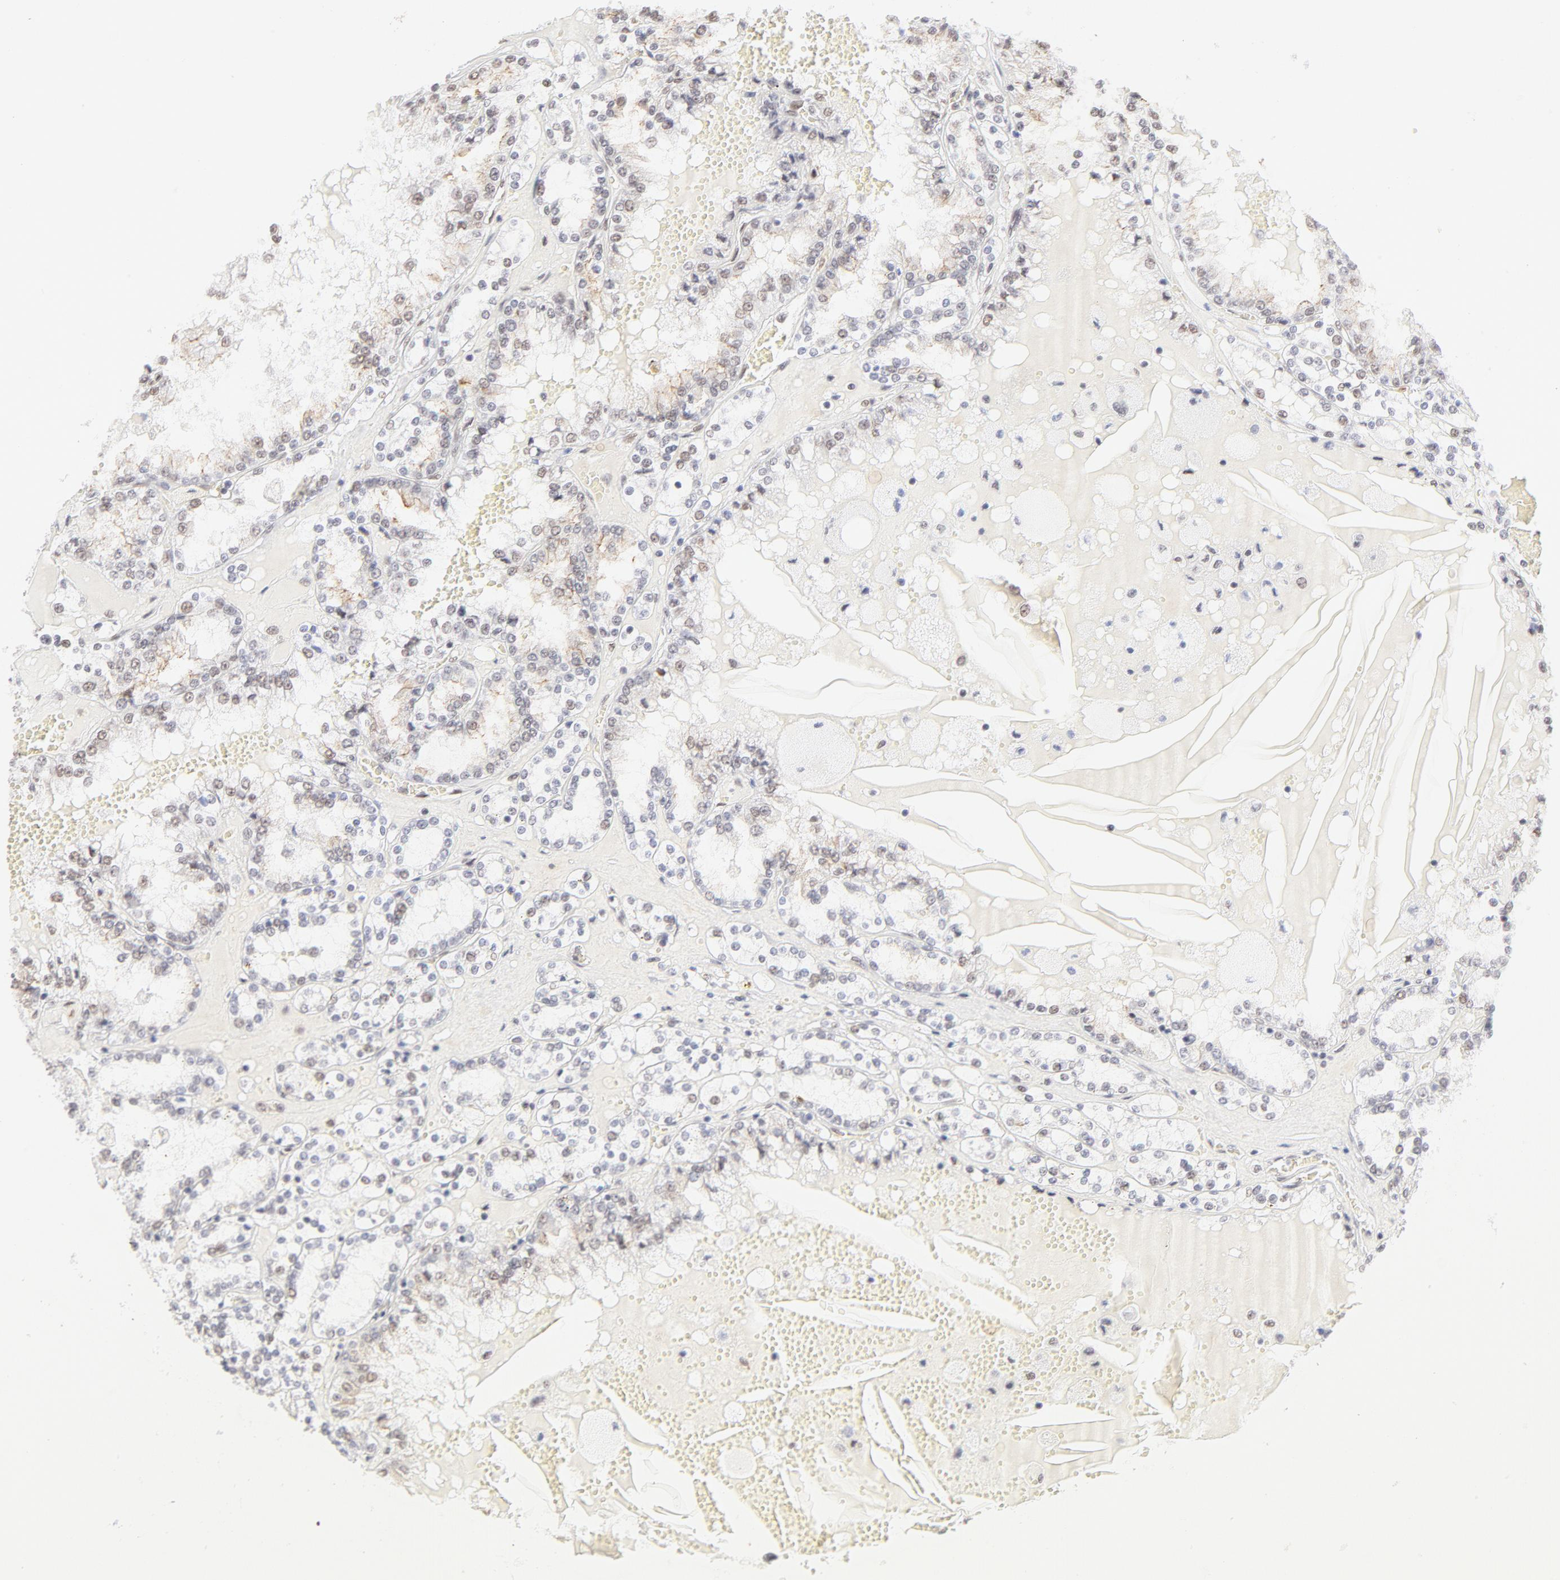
{"staining": {"intensity": "weak", "quantity": "<25%", "location": "nuclear"}, "tissue": "renal cancer", "cell_type": "Tumor cells", "image_type": "cancer", "snomed": [{"axis": "morphology", "description": "Adenocarcinoma, NOS"}, {"axis": "topography", "description": "Kidney"}], "caption": "High magnification brightfield microscopy of renal adenocarcinoma stained with DAB (3,3'-diaminobenzidine) (brown) and counterstained with hematoxylin (blue): tumor cells show no significant expression. Brightfield microscopy of IHC stained with DAB (3,3'-diaminobenzidine) (brown) and hematoxylin (blue), captured at high magnification.", "gene": "PBX1", "patient": {"sex": "female", "age": 56}}